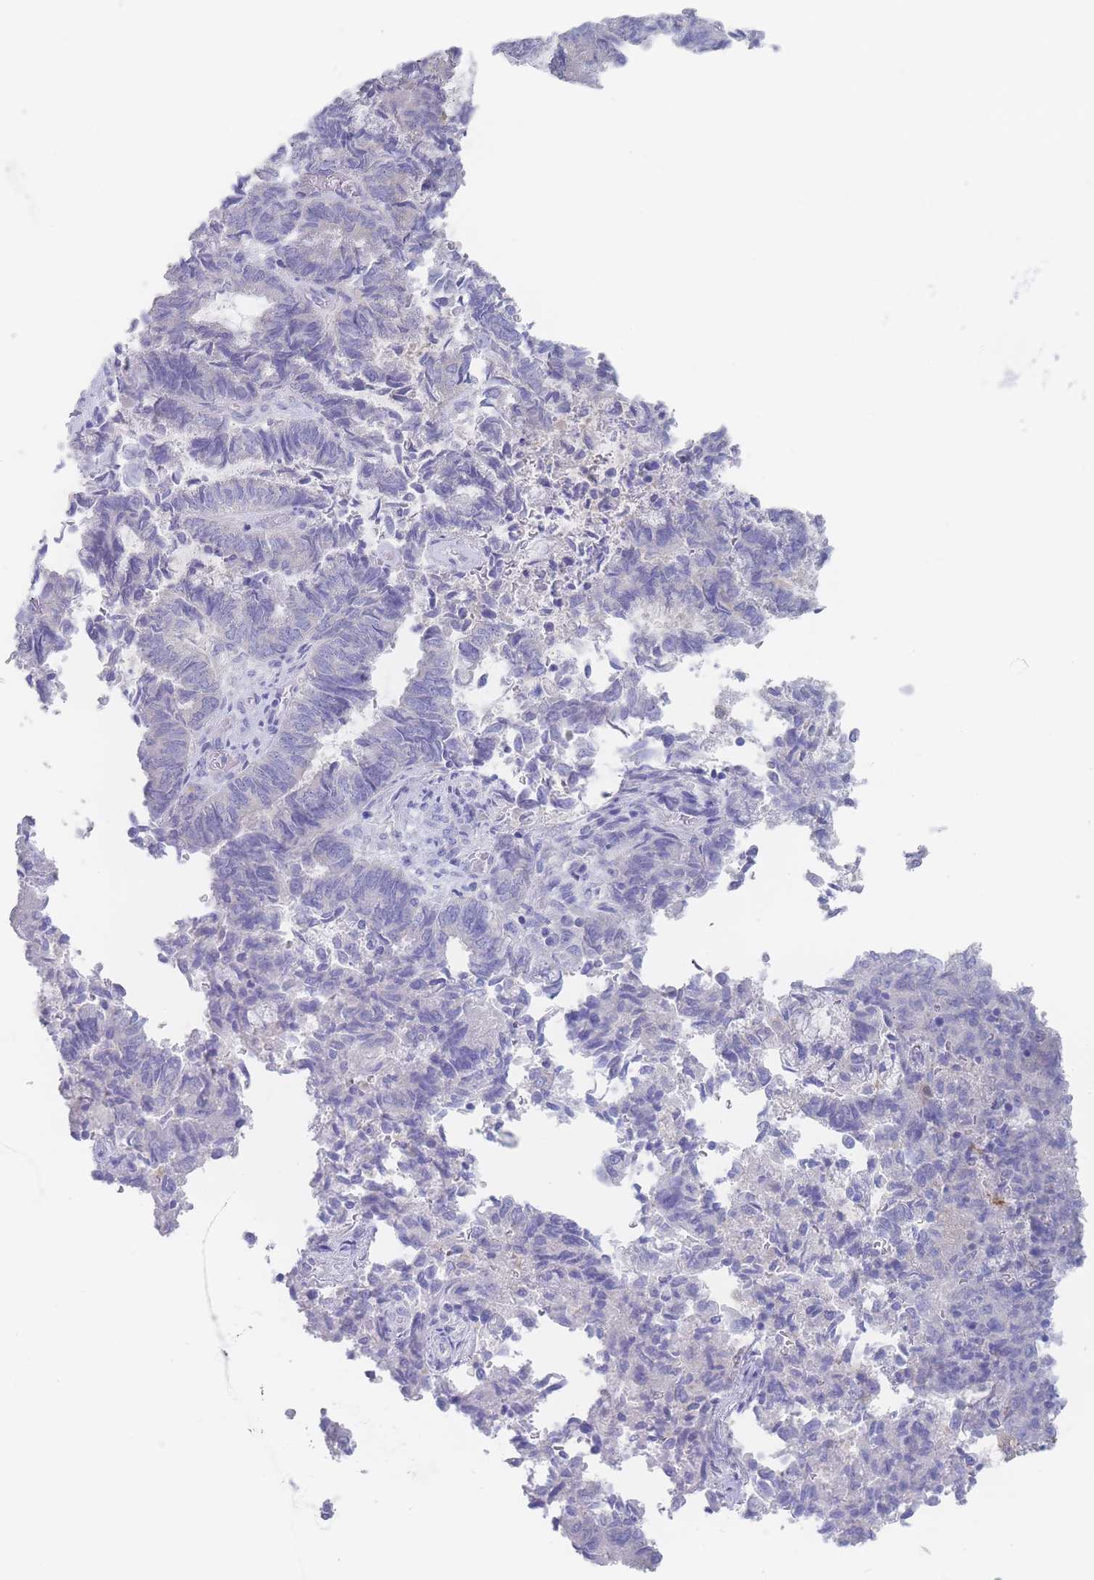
{"staining": {"intensity": "negative", "quantity": "none", "location": "none"}, "tissue": "endometrial cancer", "cell_type": "Tumor cells", "image_type": "cancer", "snomed": [{"axis": "morphology", "description": "Adenocarcinoma, NOS"}, {"axis": "topography", "description": "Endometrium"}], "caption": "Image shows no significant protein staining in tumor cells of adenocarcinoma (endometrial).", "gene": "LZTFL1", "patient": {"sex": "female", "age": 80}}